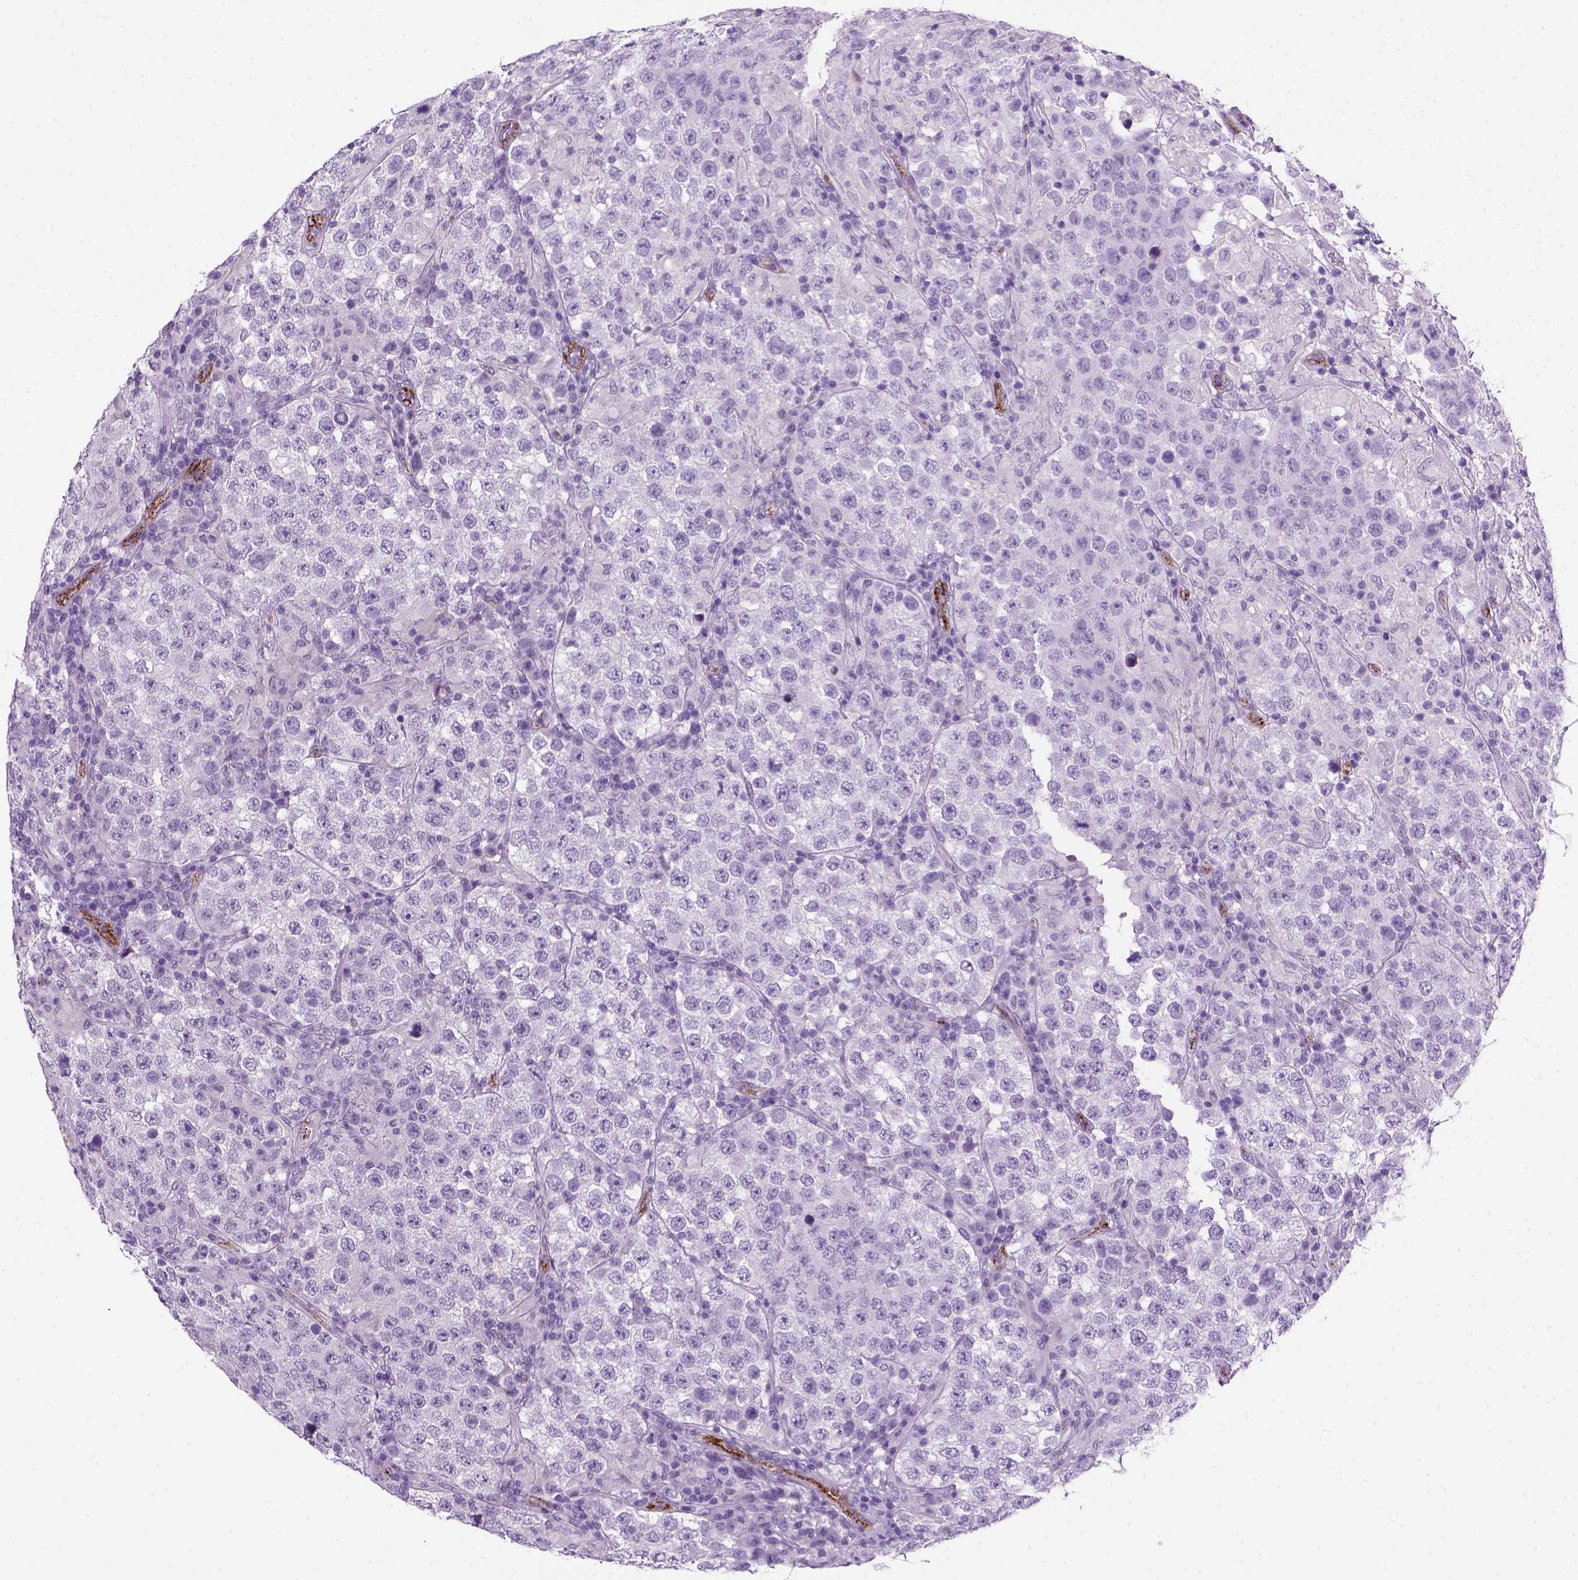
{"staining": {"intensity": "negative", "quantity": "none", "location": "none"}, "tissue": "testis cancer", "cell_type": "Tumor cells", "image_type": "cancer", "snomed": [{"axis": "morphology", "description": "Seminoma, NOS"}, {"axis": "morphology", "description": "Carcinoma, Embryonal, NOS"}, {"axis": "topography", "description": "Testis"}], "caption": "An immunohistochemistry (IHC) image of testis cancer is shown. There is no staining in tumor cells of testis cancer.", "gene": "VWF", "patient": {"sex": "male", "age": 41}}